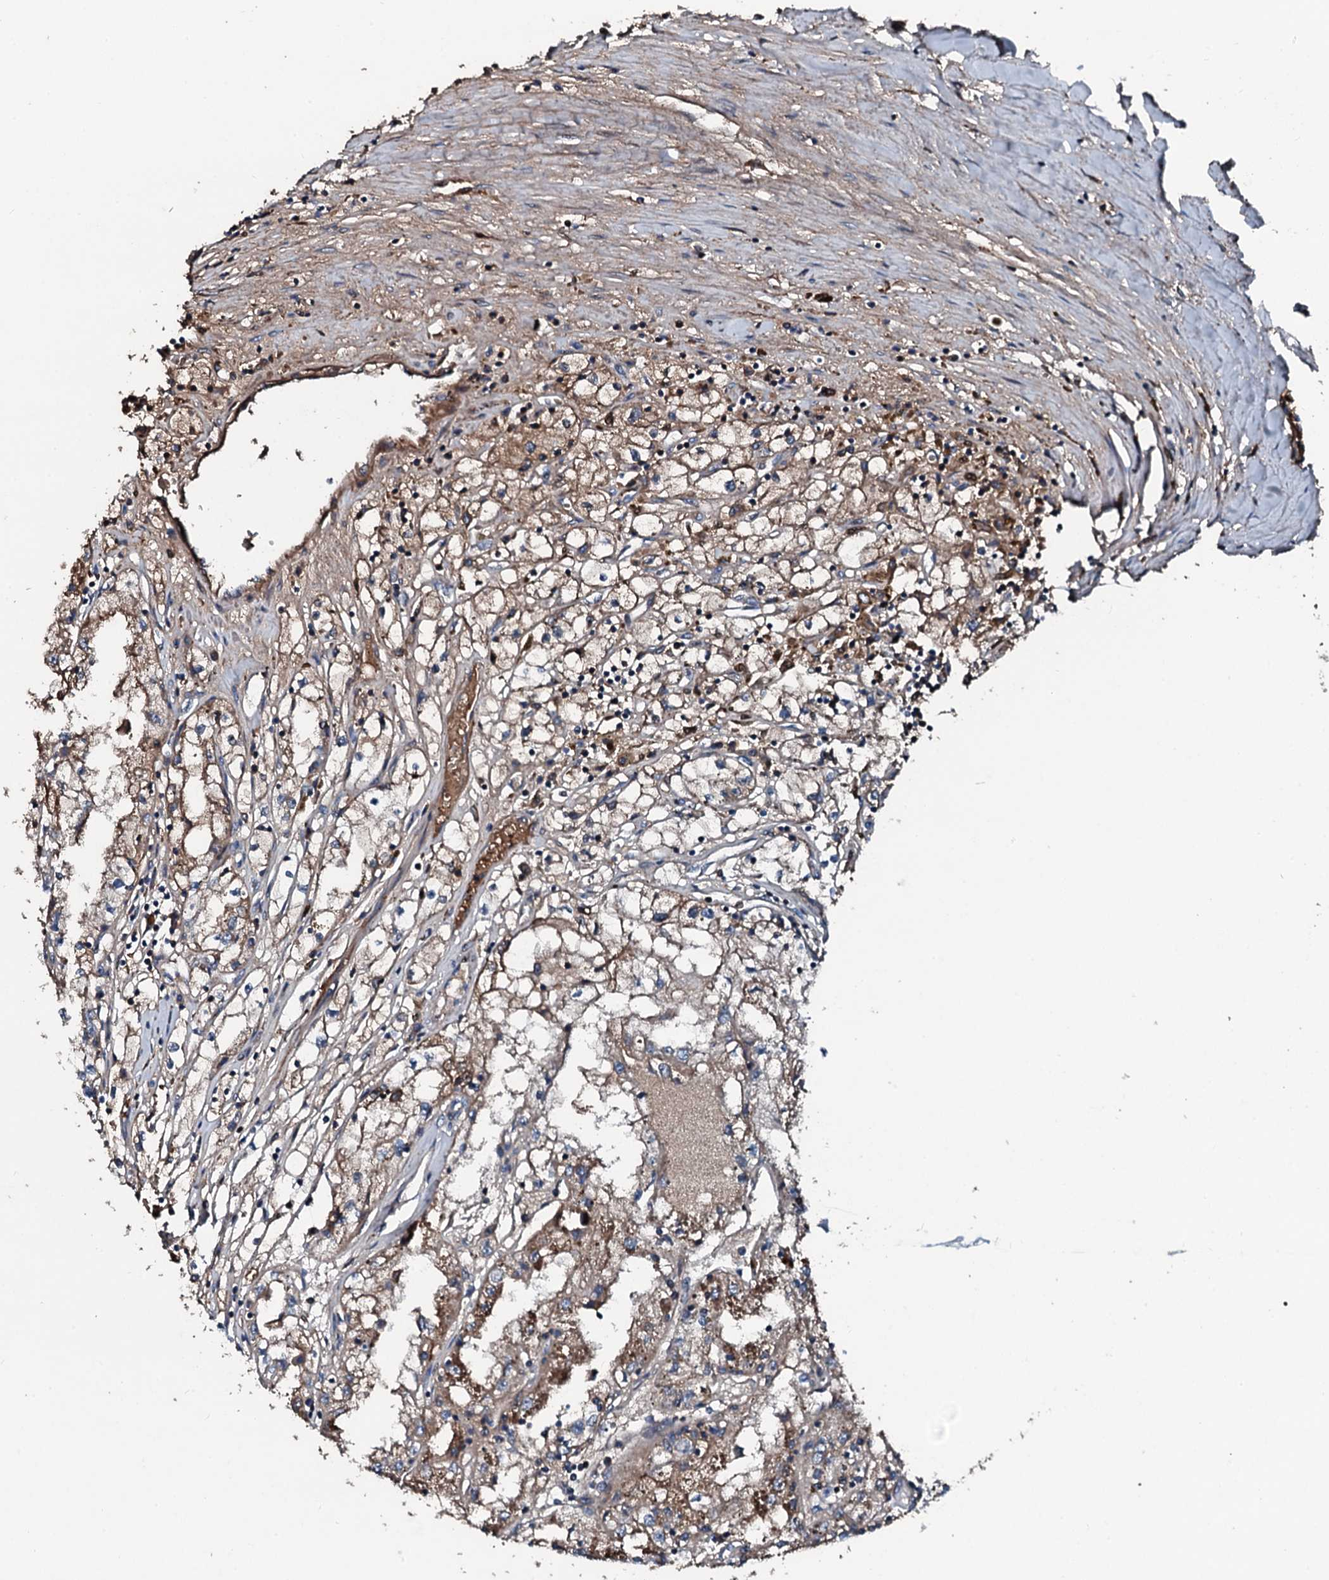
{"staining": {"intensity": "moderate", "quantity": ">75%", "location": "cytoplasmic/membranous"}, "tissue": "renal cancer", "cell_type": "Tumor cells", "image_type": "cancer", "snomed": [{"axis": "morphology", "description": "Adenocarcinoma, NOS"}, {"axis": "topography", "description": "Kidney"}], "caption": "Moderate cytoplasmic/membranous staining for a protein is present in about >75% of tumor cells of adenocarcinoma (renal) using immunohistochemistry.", "gene": "AARS1", "patient": {"sex": "male", "age": 56}}